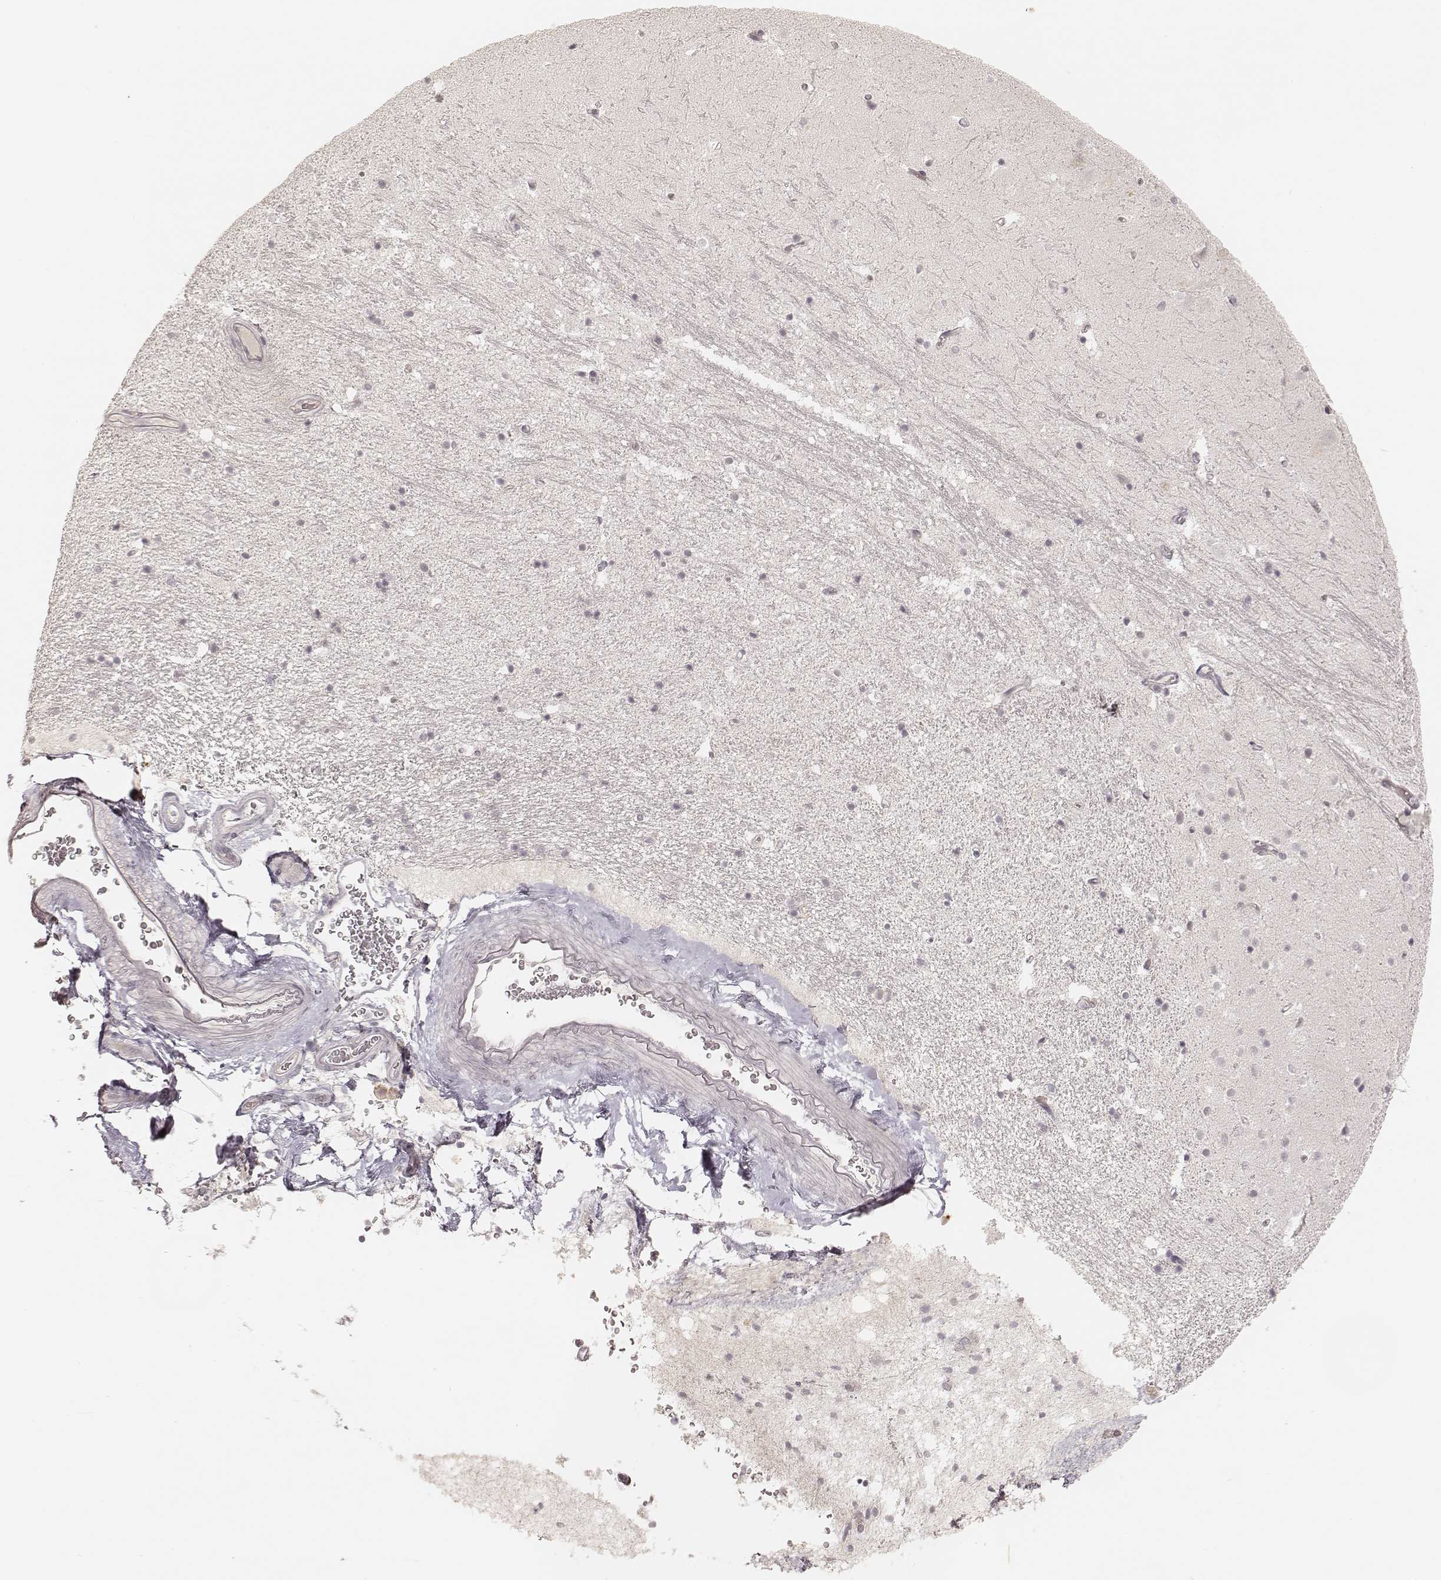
{"staining": {"intensity": "negative", "quantity": "none", "location": "none"}, "tissue": "hippocampus", "cell_type": "Glial cells", "image_type": "normal", "snomed": [{"axis": "morphology", "description": "Normal tissue, NOS"}, {"axis": "topography", "description": "Hippocampus"}], "caption": "IHC micrograph of normal hippocampus: human hippocampus stained with DAB (3,3'-diaminobenzidine) shows no significant protein positivity in glial cells.", "gene": "GORASP2", "patient": {"sex": "male", "age": 44}}